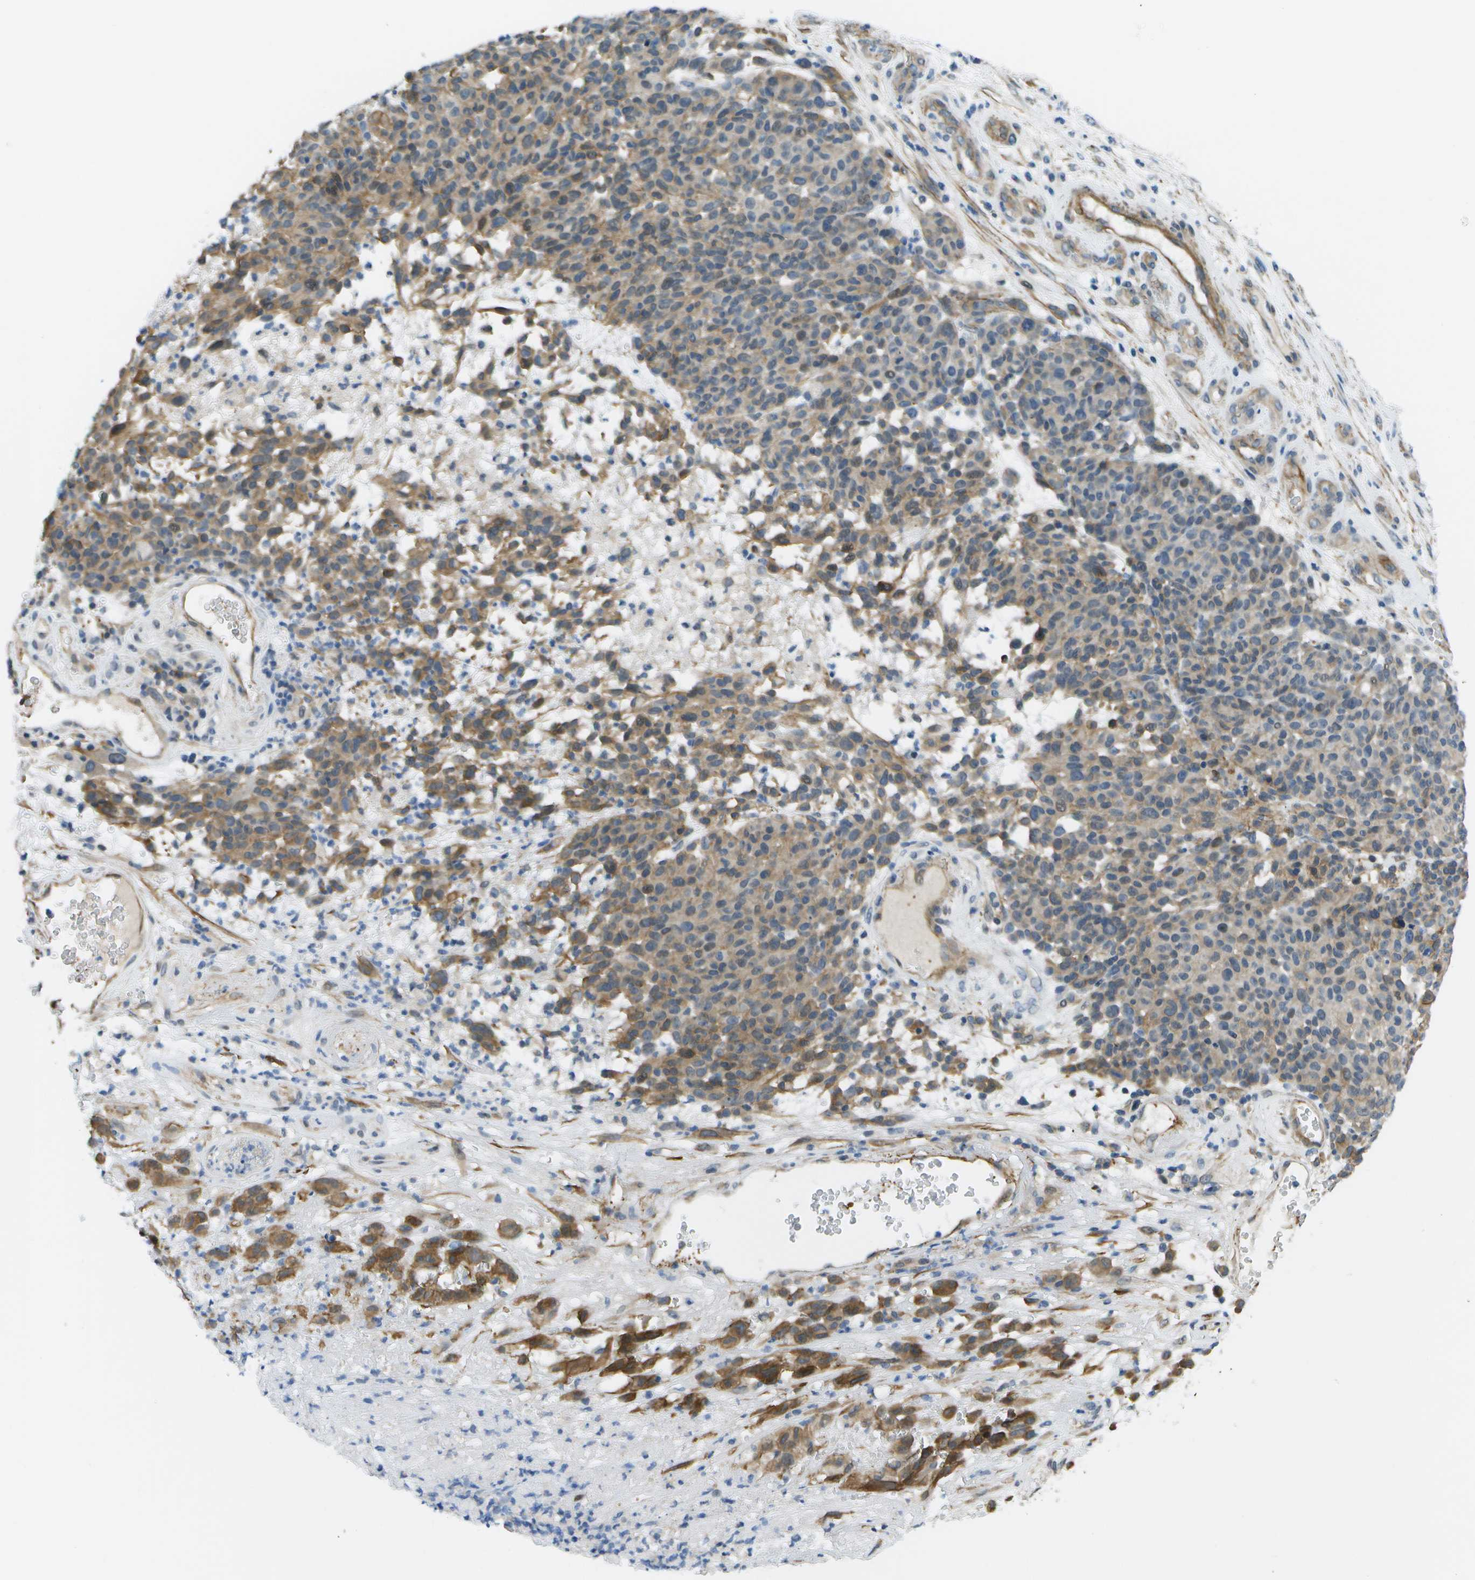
{"staining": {"intensity": "moderate", "quantity": "<25%", "location": "cytoplasmic/membranous"}, "tissue": "melanoma", "cell_type": "Tumor cells", "image_type": "cancer", "snomed": [{"axis": "morphology", "description": "Malignant melanoma, NOS"}, {"axis": "topography", "description": "Skin"}], "caption": "Protein staining of melanoma tissue reveals moderate cytoplasmic/membranous positivity in about <25% of tumor cells.", "gene": "KIAA0040", "patient": {"sex": "male", "age": 59}}